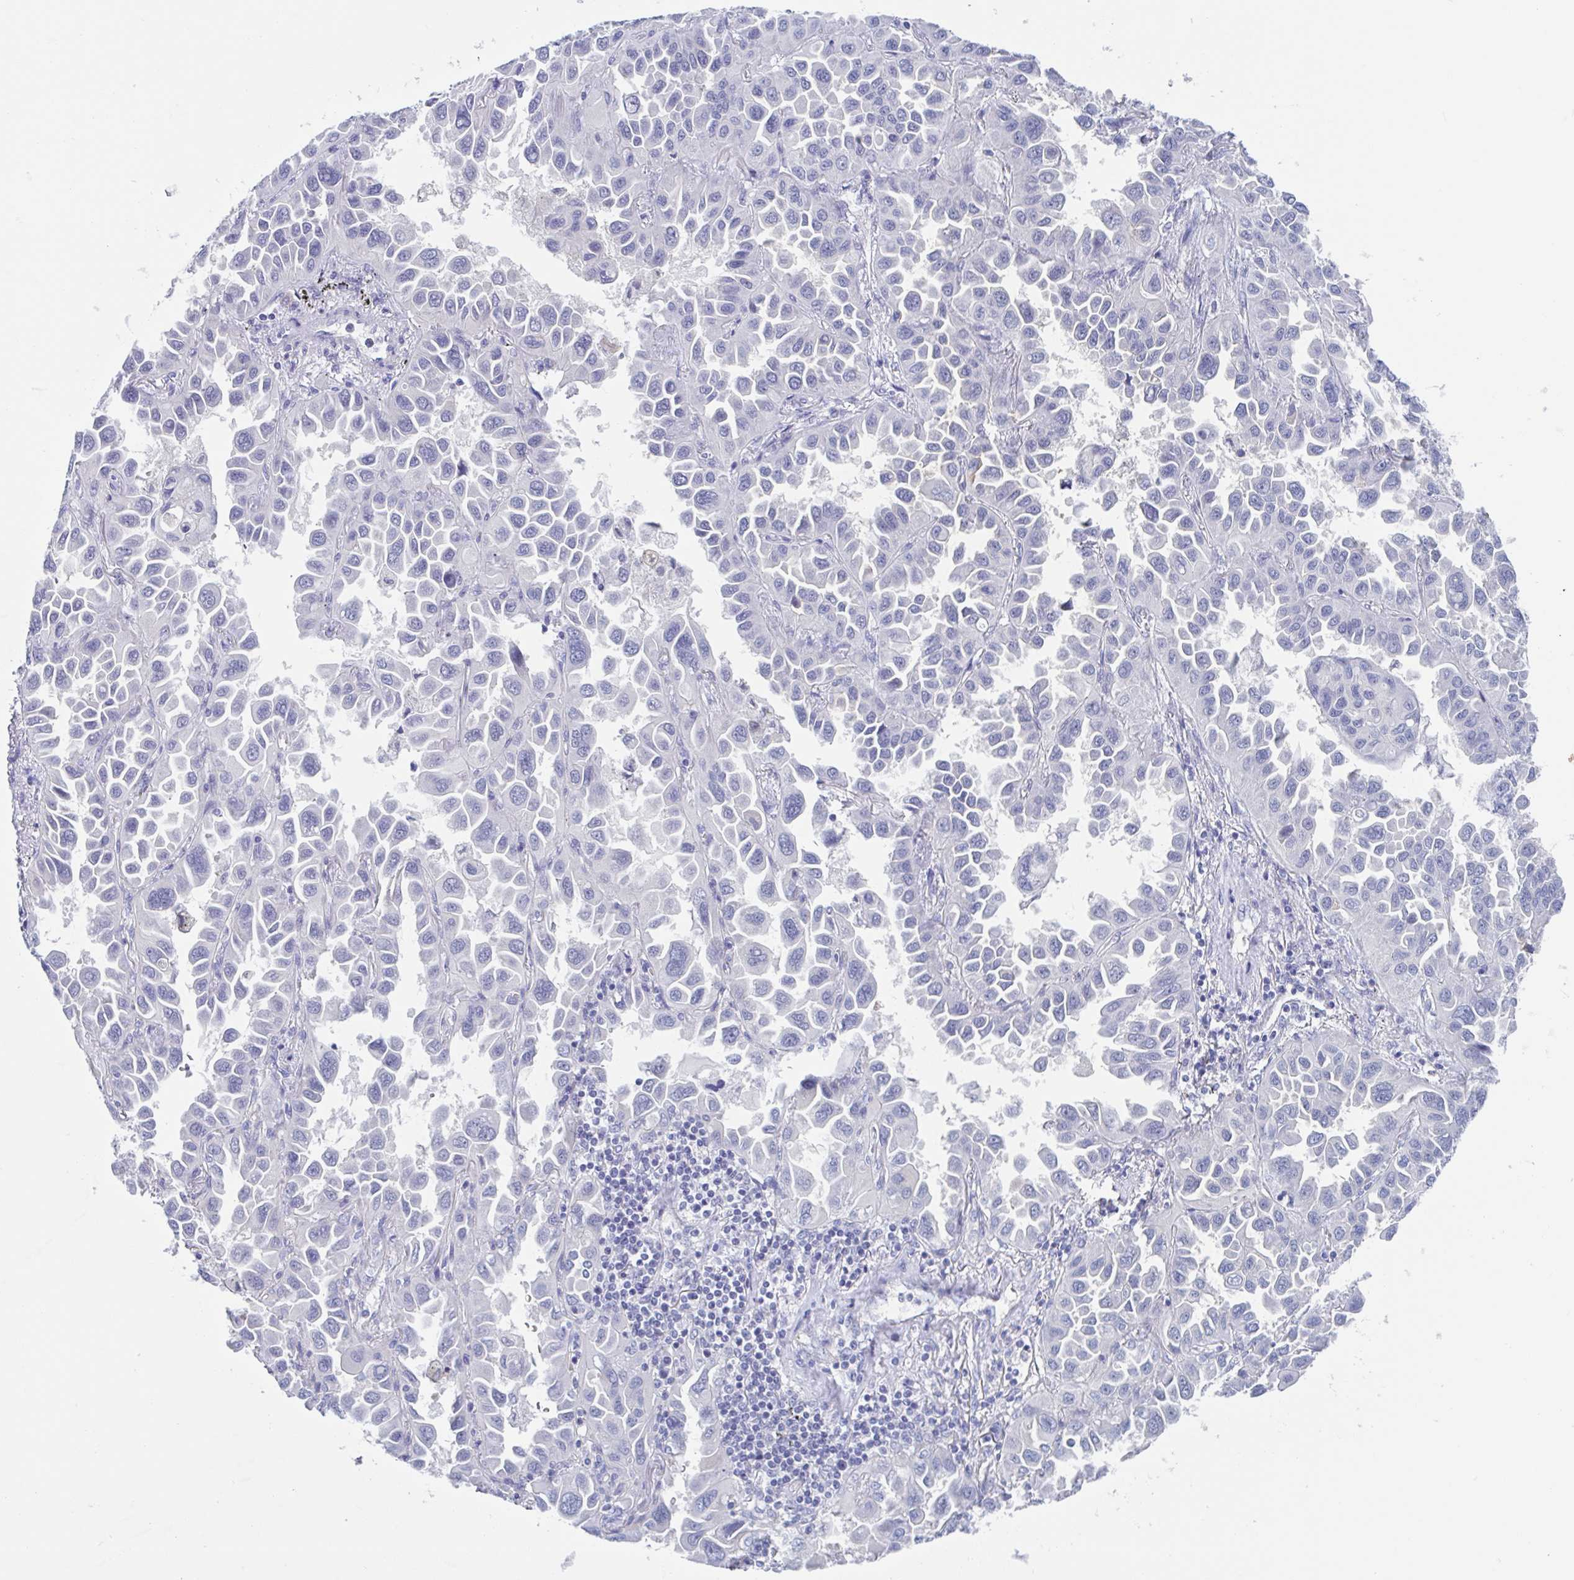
{"staining": {"intensity": "negative", "quantity": "none", "location": "none"}, "tissue": "lung cancer", "cell_type": "Tumor cells", "image_type": "cancer", "snomed": [{"axis": "morphology", "description": "Adenocarcinoma, NOS"}, {"axis": "topography", "description": "Lung"}], "caption": "Immunohistochemistry photomicrograph of neoplastic tissue: lung cancer stained with DAB (3,3'-diaminobenzidine) shows no significant protein positivity in tumor cells.", "gene": "TEX12", "patient": {"sex": "male", "age": 64}}